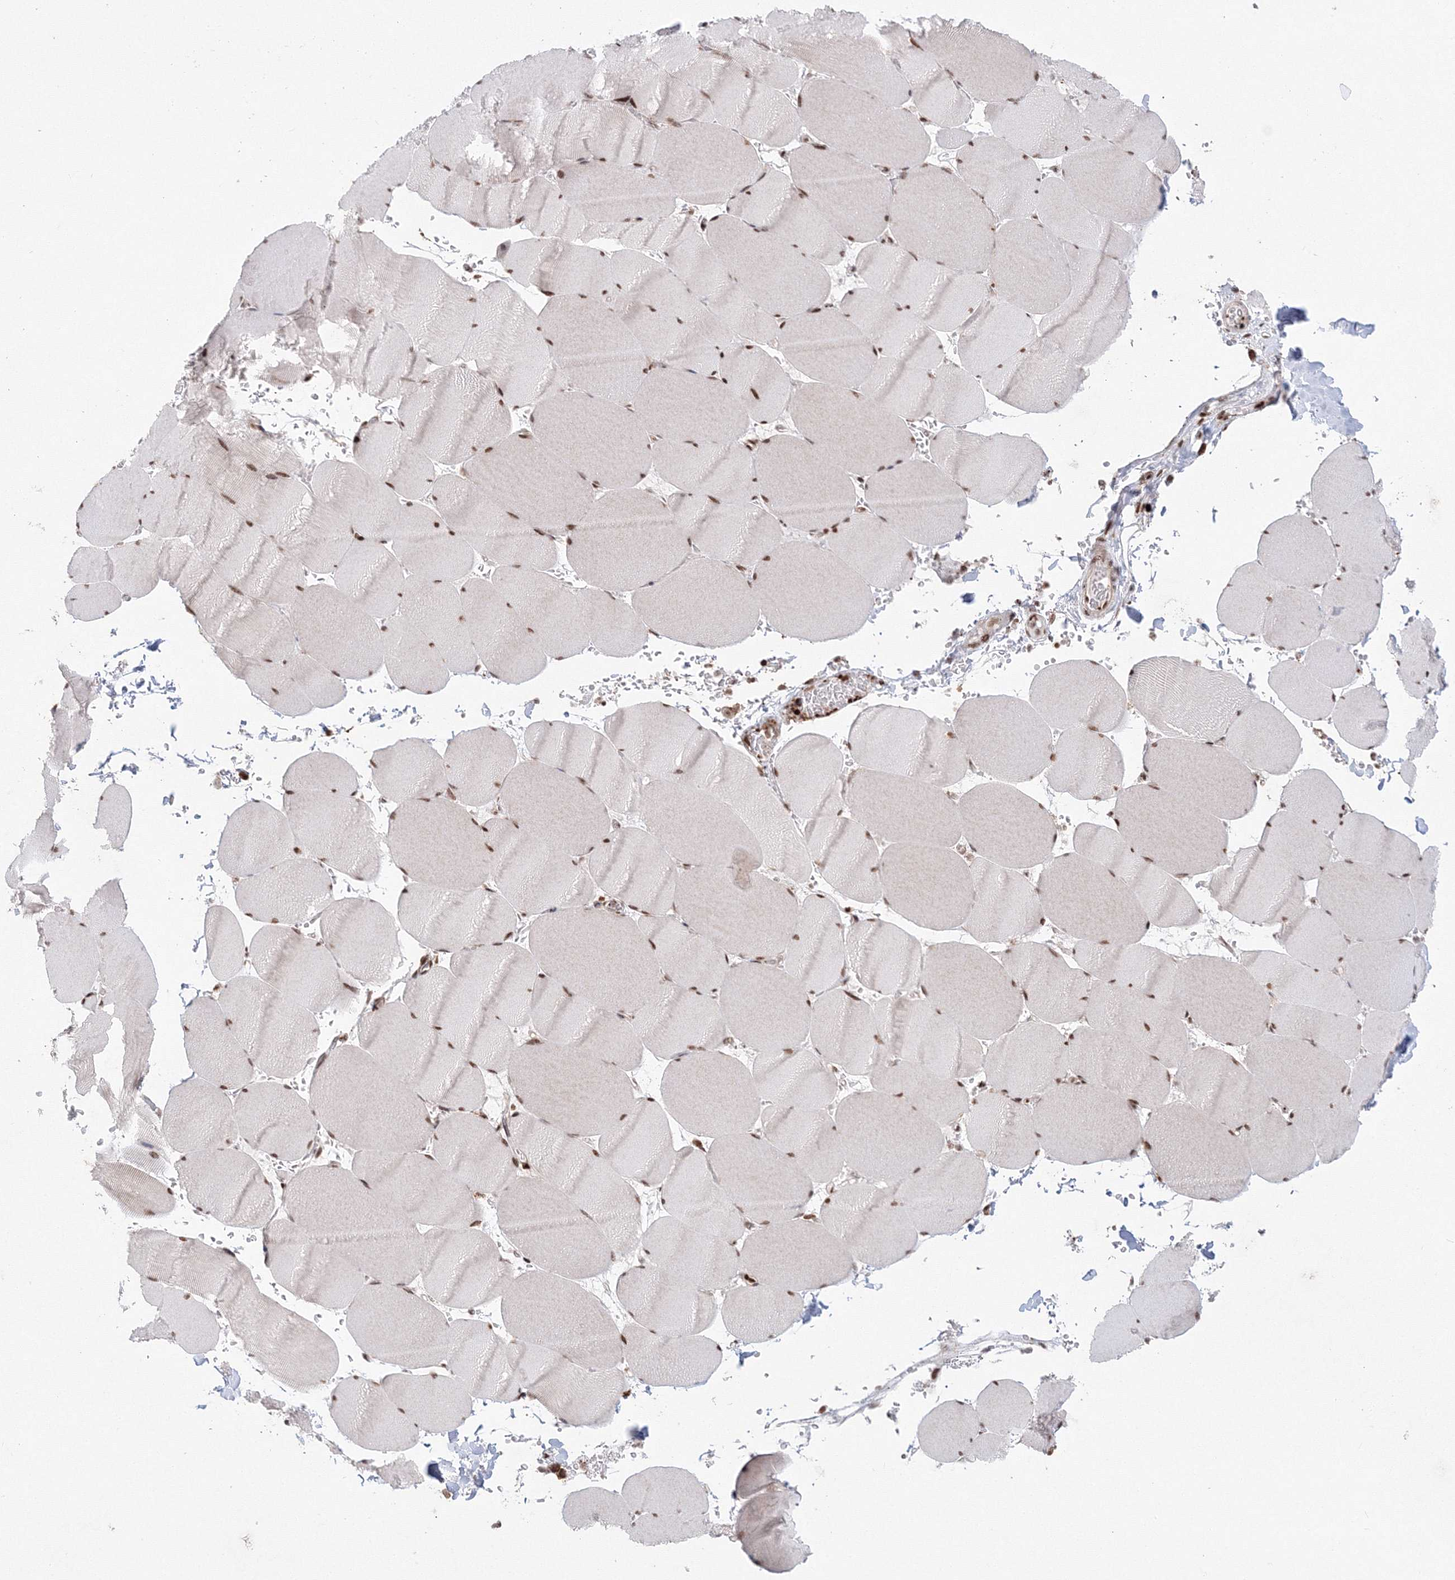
{"staining": {"intensity": "moderate", "quantity": ">75%", "location": "nuclear"}, "tissue": "skeletal muscle", "cell_type": "Myocytes", "image_type": "normal", "snomed": [{"axis": "morphology", "description": "Normal tissue, NOS"}, {"axis": "topography", "description": "Skeletal muscle"}, {"axis": "topography", "description": "Head-Neck"}], "caption": "IHC (DAB) staining of unremarkable human skeletal muscle shows moderate nuclear protein expression in about >75% of myocytes. (IHC, brightfield microscopy, high magnification).", "gene": "LIG1", "patient": {"sex": "male", "age": 66}}